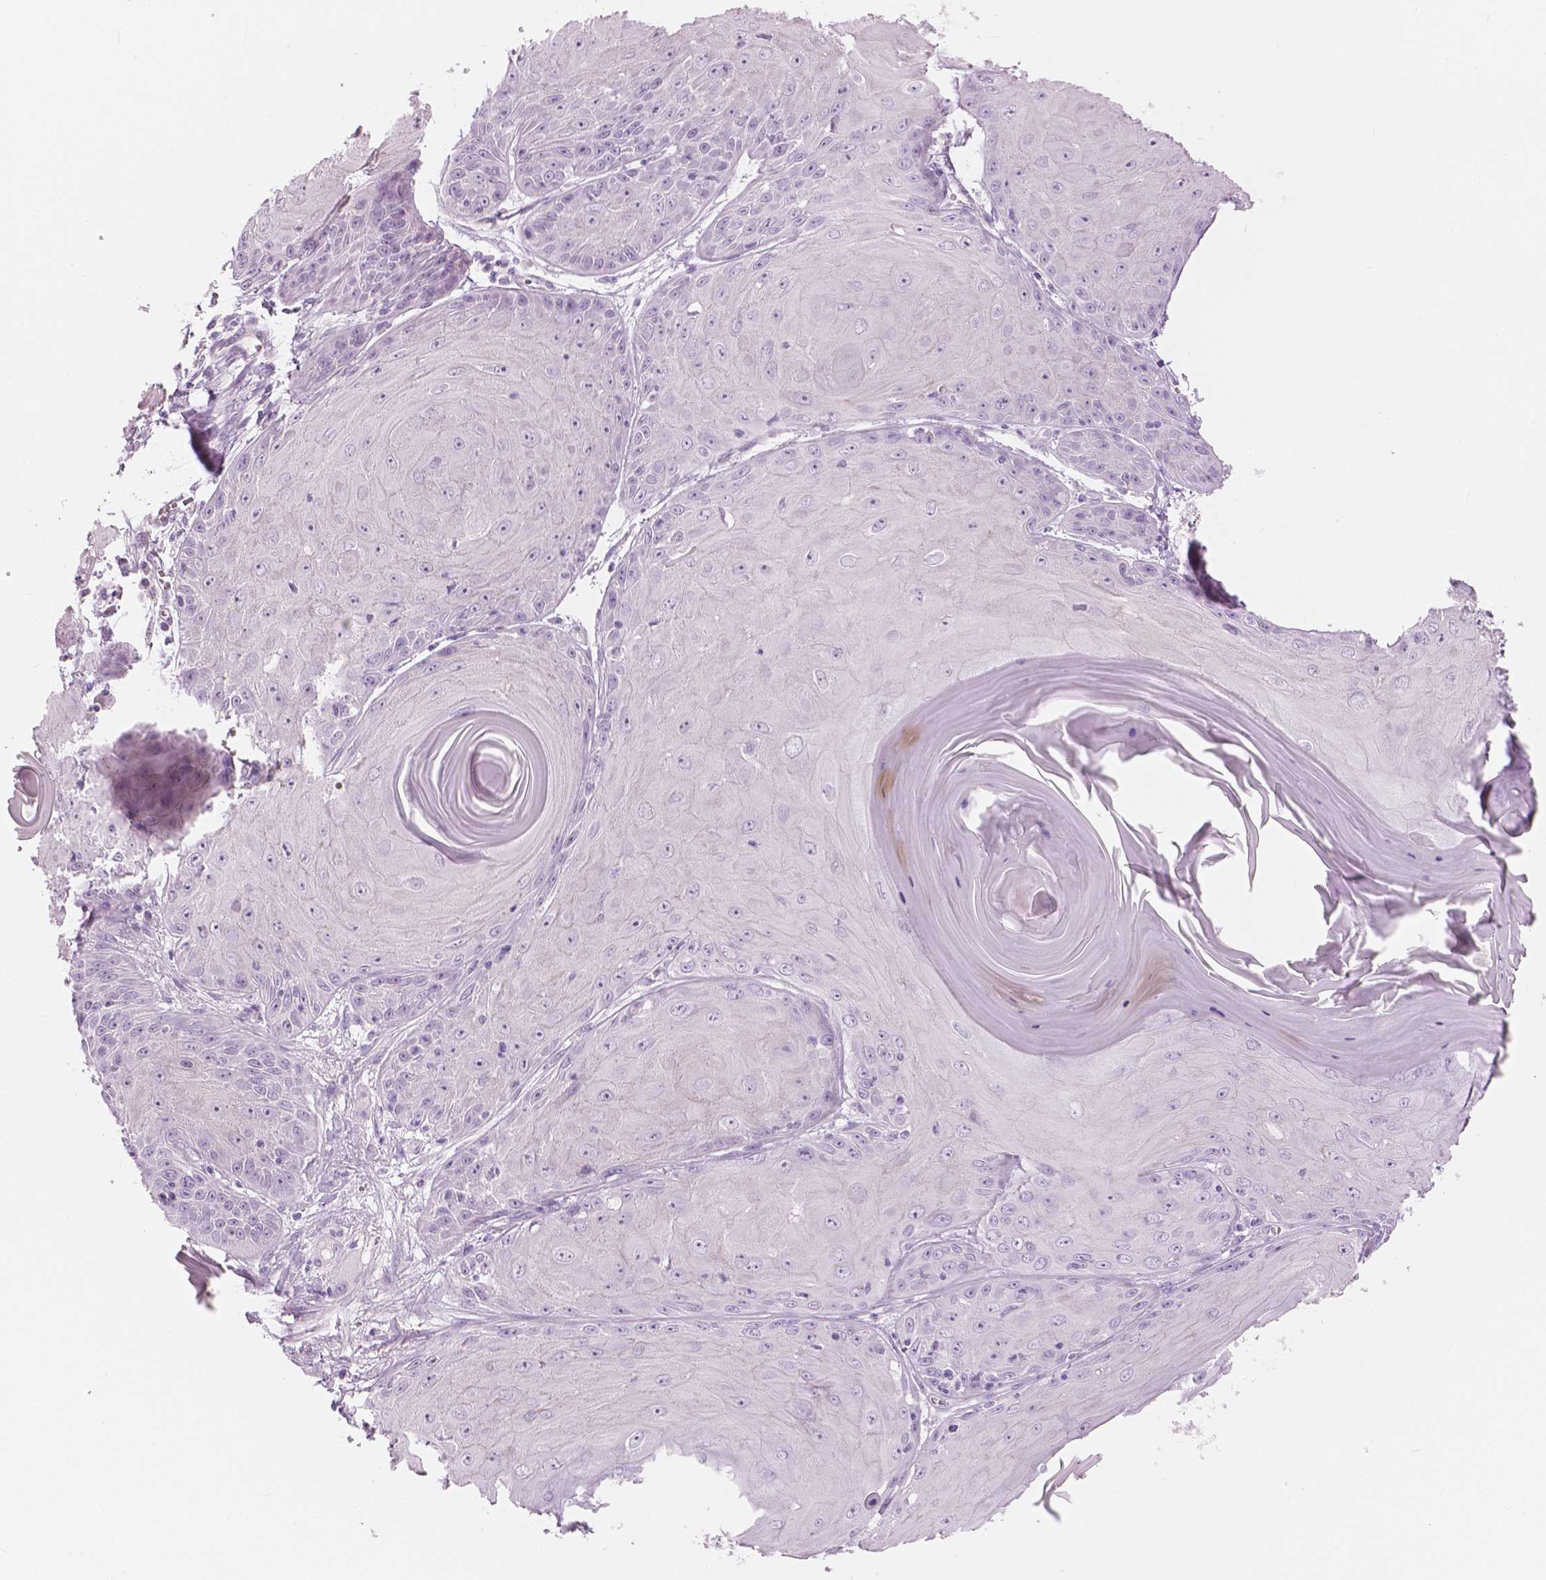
{"staining": {"intensity": "negative", "quantity": "none", "location": "none"}, "tissue": "skin cancer", "cell_type": "Tumor cells", "image_type": "cancer", "snomed": [{"axis": "morphology", "description": "Squamous cell carcinoma, NOS"}, {"axis": "topography", "description": "Skin"}, {"axis": "topography", "description": "Vulva"}], "caption": "Human skin cancer stained for a protein using IHC shows no staining in tumor cells.", "gene": "A4GNT", "patient": {"sex": "female", "age": 85}}